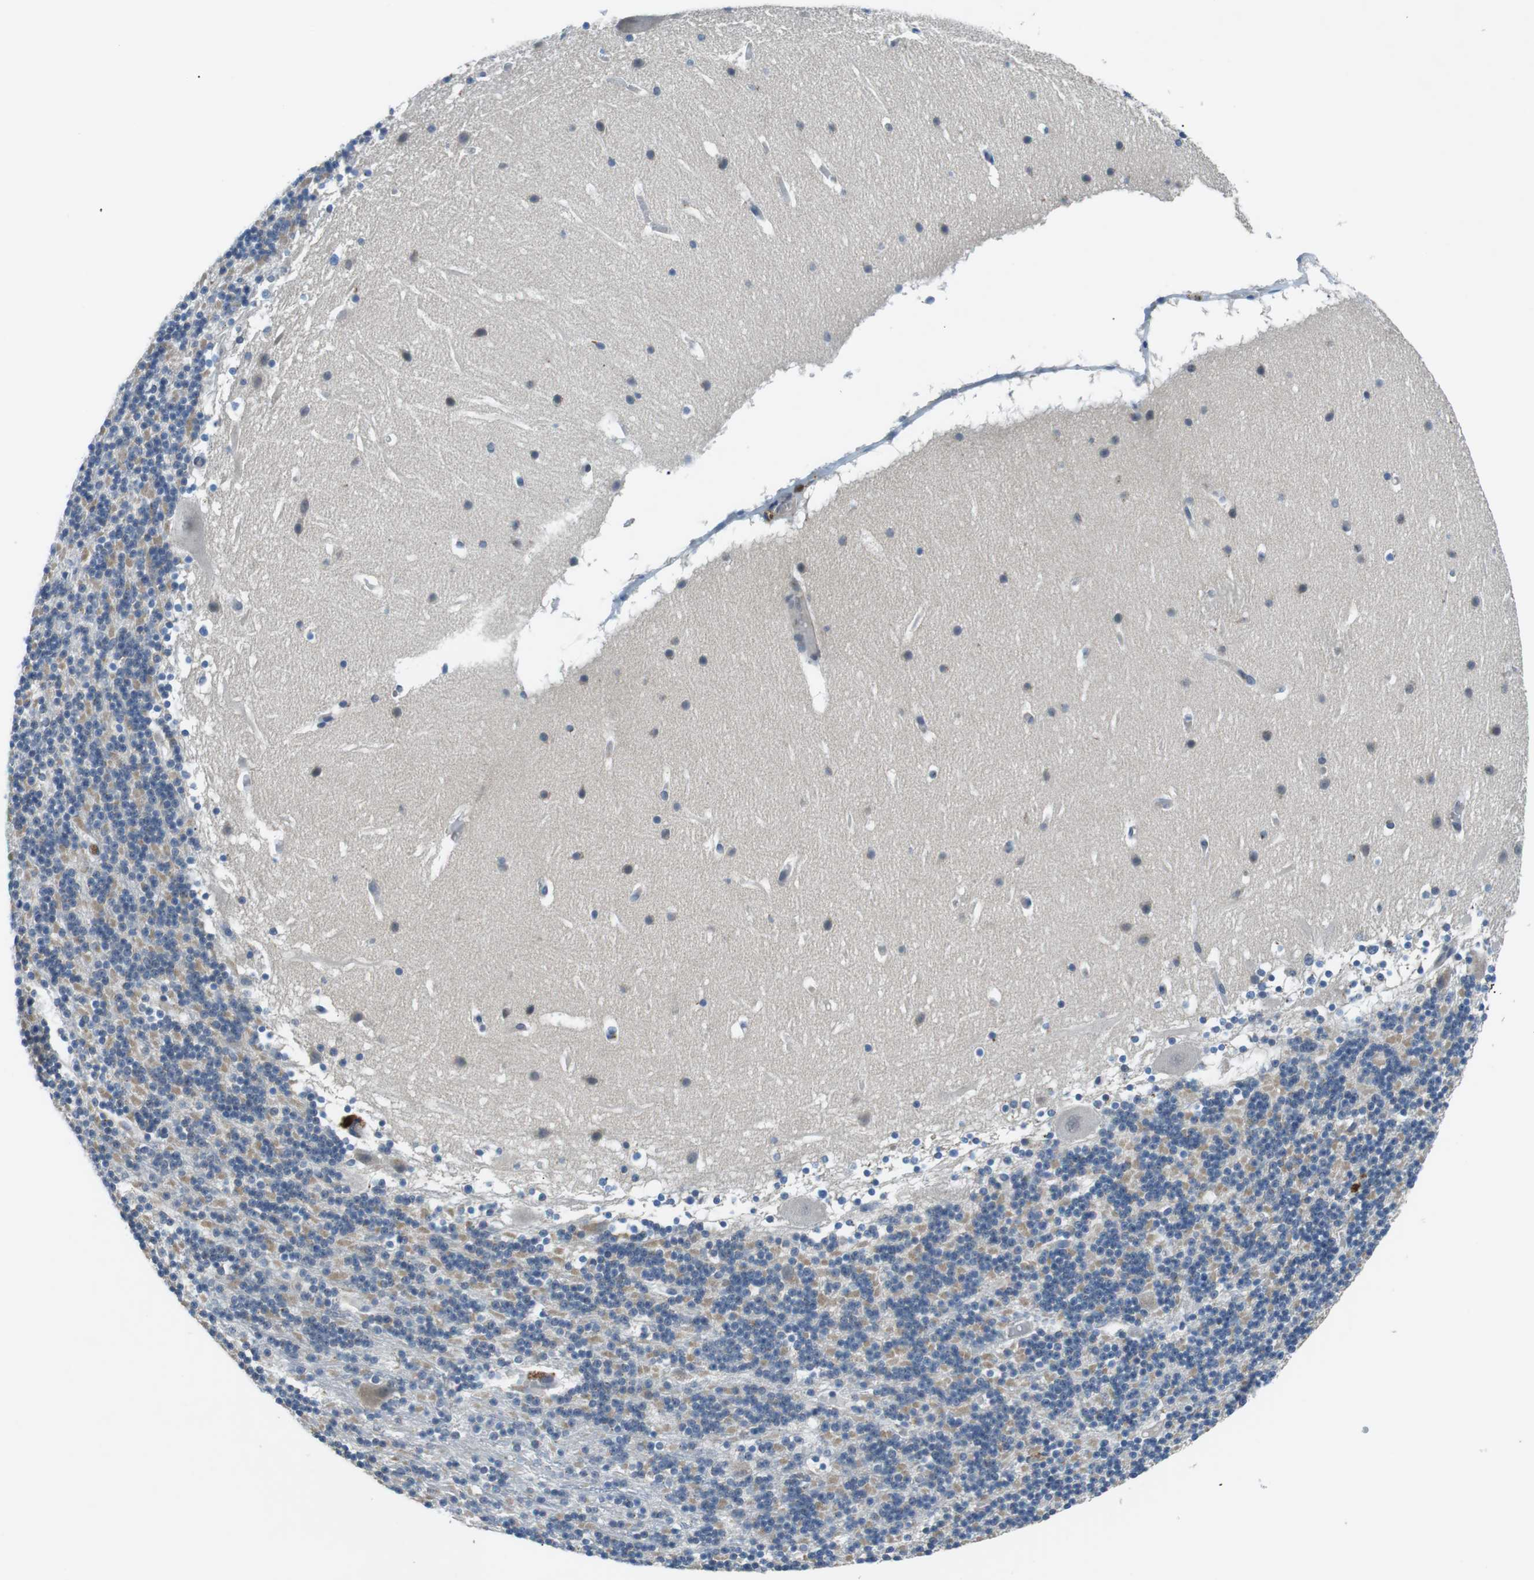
{"staining": {"intensity": "weak", "quantity": "<25%", "location": "cytoplasmic/membranous"}, "tissue": "cerebellum", "cell_type": "Cells in granular layer", "image_type": "normal", "snomed": [{"axis": "morphology", "description": "Normal tissue, NOS"}, {"axis": "topography", "description": "Cerebellum"}], "caption": "Cells in granular layer show no significant protein expression in unremarkable cerebellum.", "gene": "WSCD1", "patient": {"sex": "male", "age": 45}}